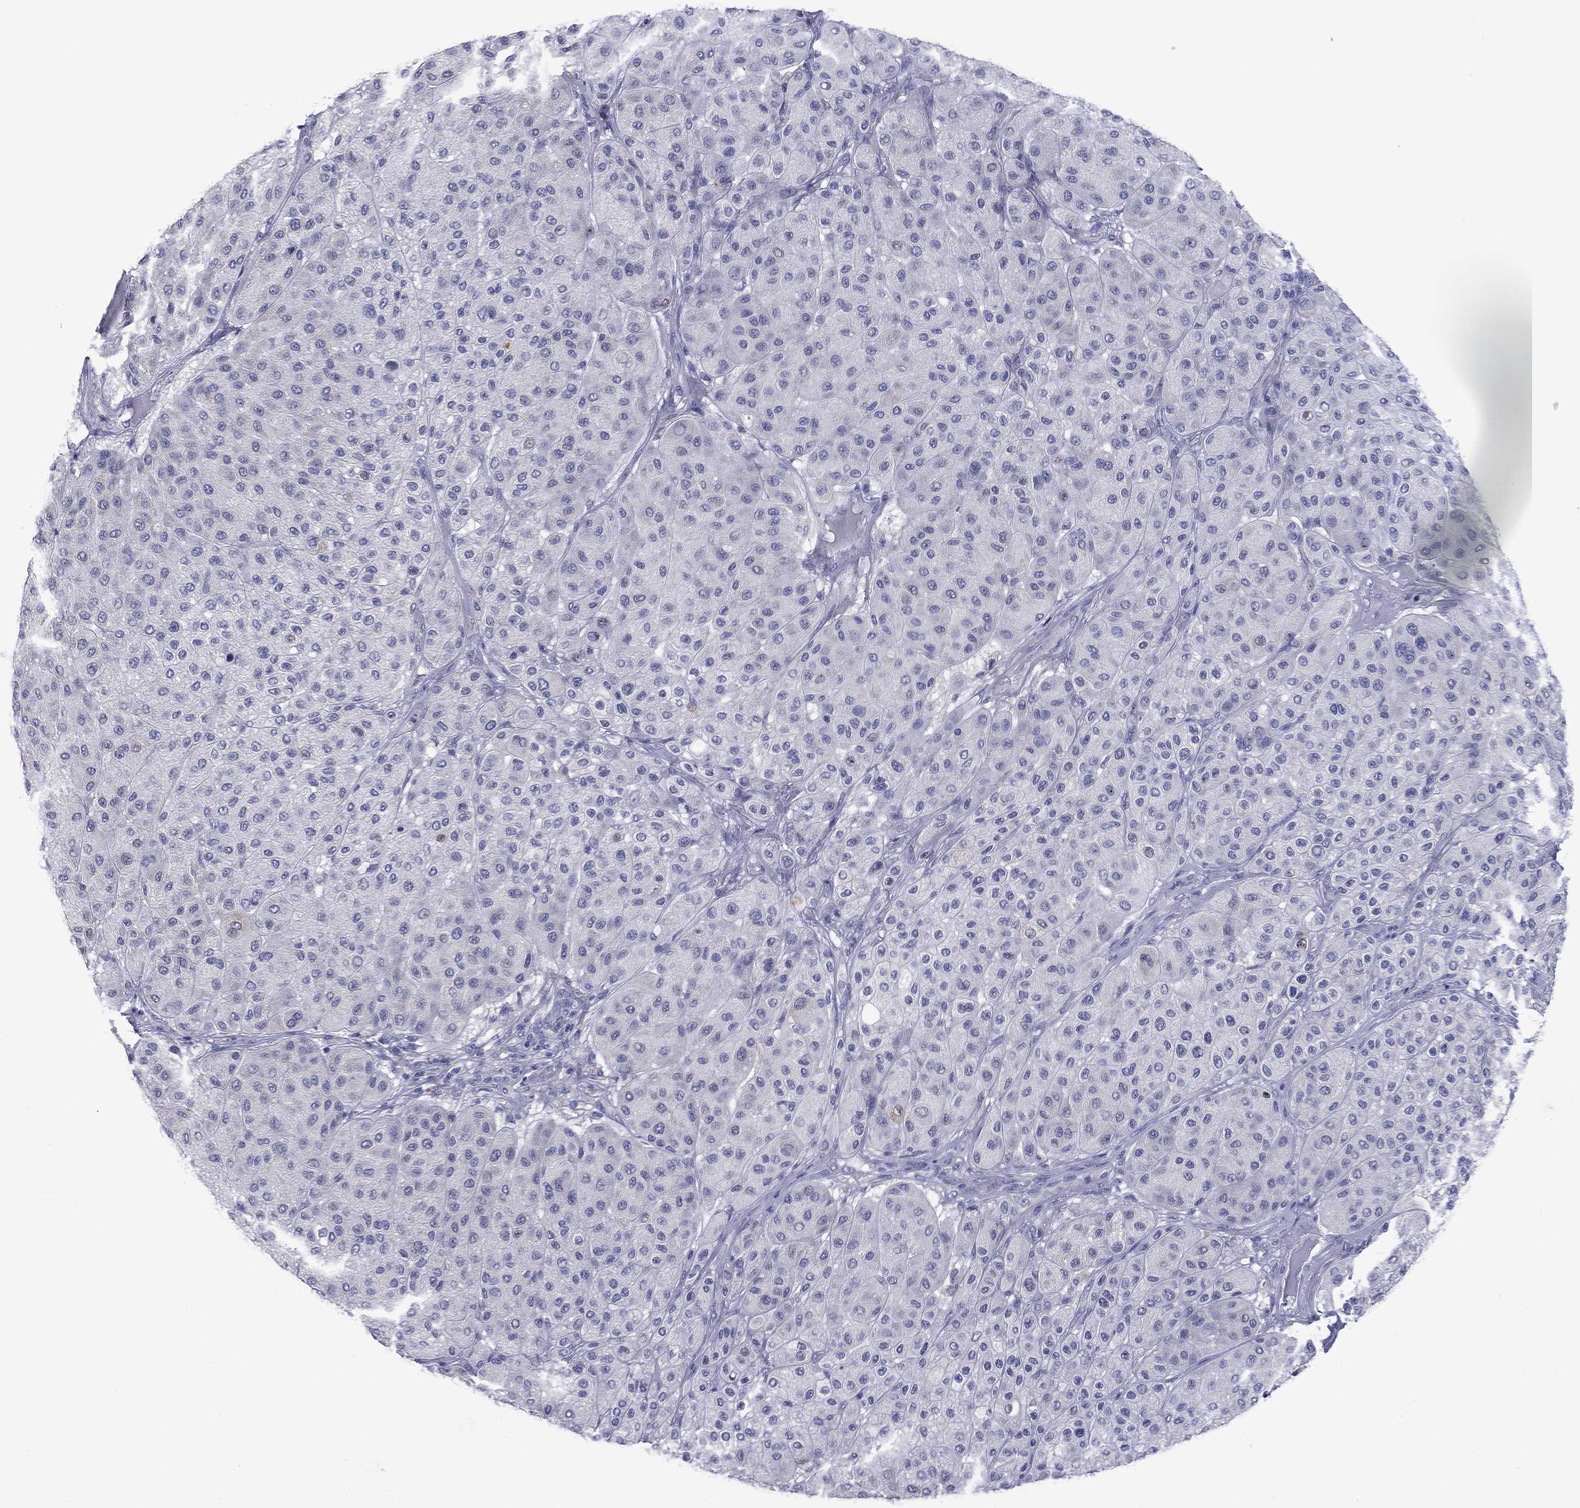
{"staining": {"intensity": "negative", "quantity": "none", "location": "none"}, "tissue": "melanoma", "cell_type": "Tumor cells", "image_type": "cancer", "snomed": [{"axis": "morphology", "description": "Malignant melanoma, Metastatic site"}, {"axis": "topography", "description": "Smooth muscle"}], "caption": "Melanoma stained for a protein using immunohistochemistry shows no positivity tumor cells.", "gene": "GRK7", "patient": {"sex": "male", "age": 41}}